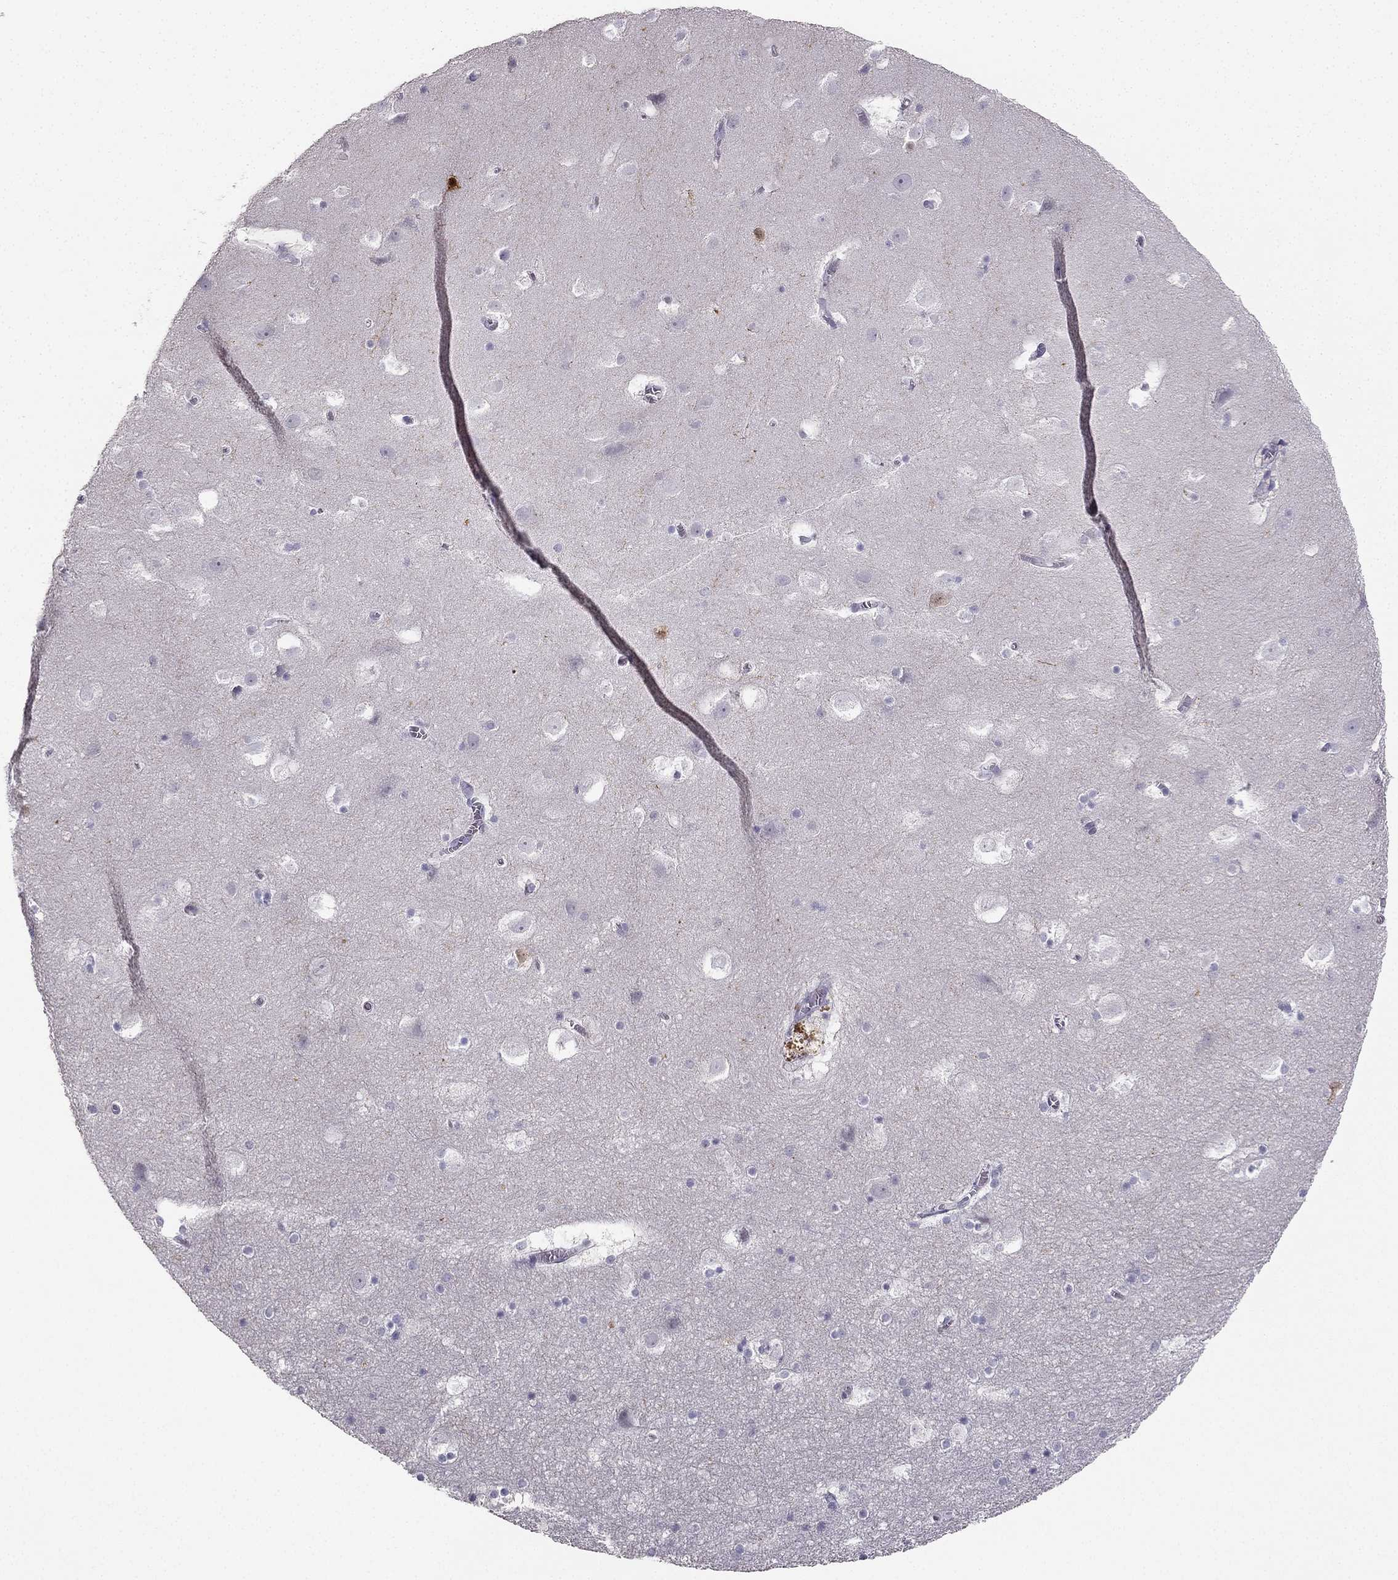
{"staining": {"intensity": "negative", "quantity": "none", "location": "none"}, "tissue": "hippocampus", "cell_type": "Glial cells", "image_type": "normal", "snomed": [{"axis": "morphology", "description": "Normal tissue, NOS"}, {"axis": "topography", "description": "Hippocampus"}], "caption": "The immunohistochemistry (IHC) micrograph has no significant expression in glial cells of hippocampus.", "gene": "CALB2", "patient": {"sex": "male", "age": 45}}